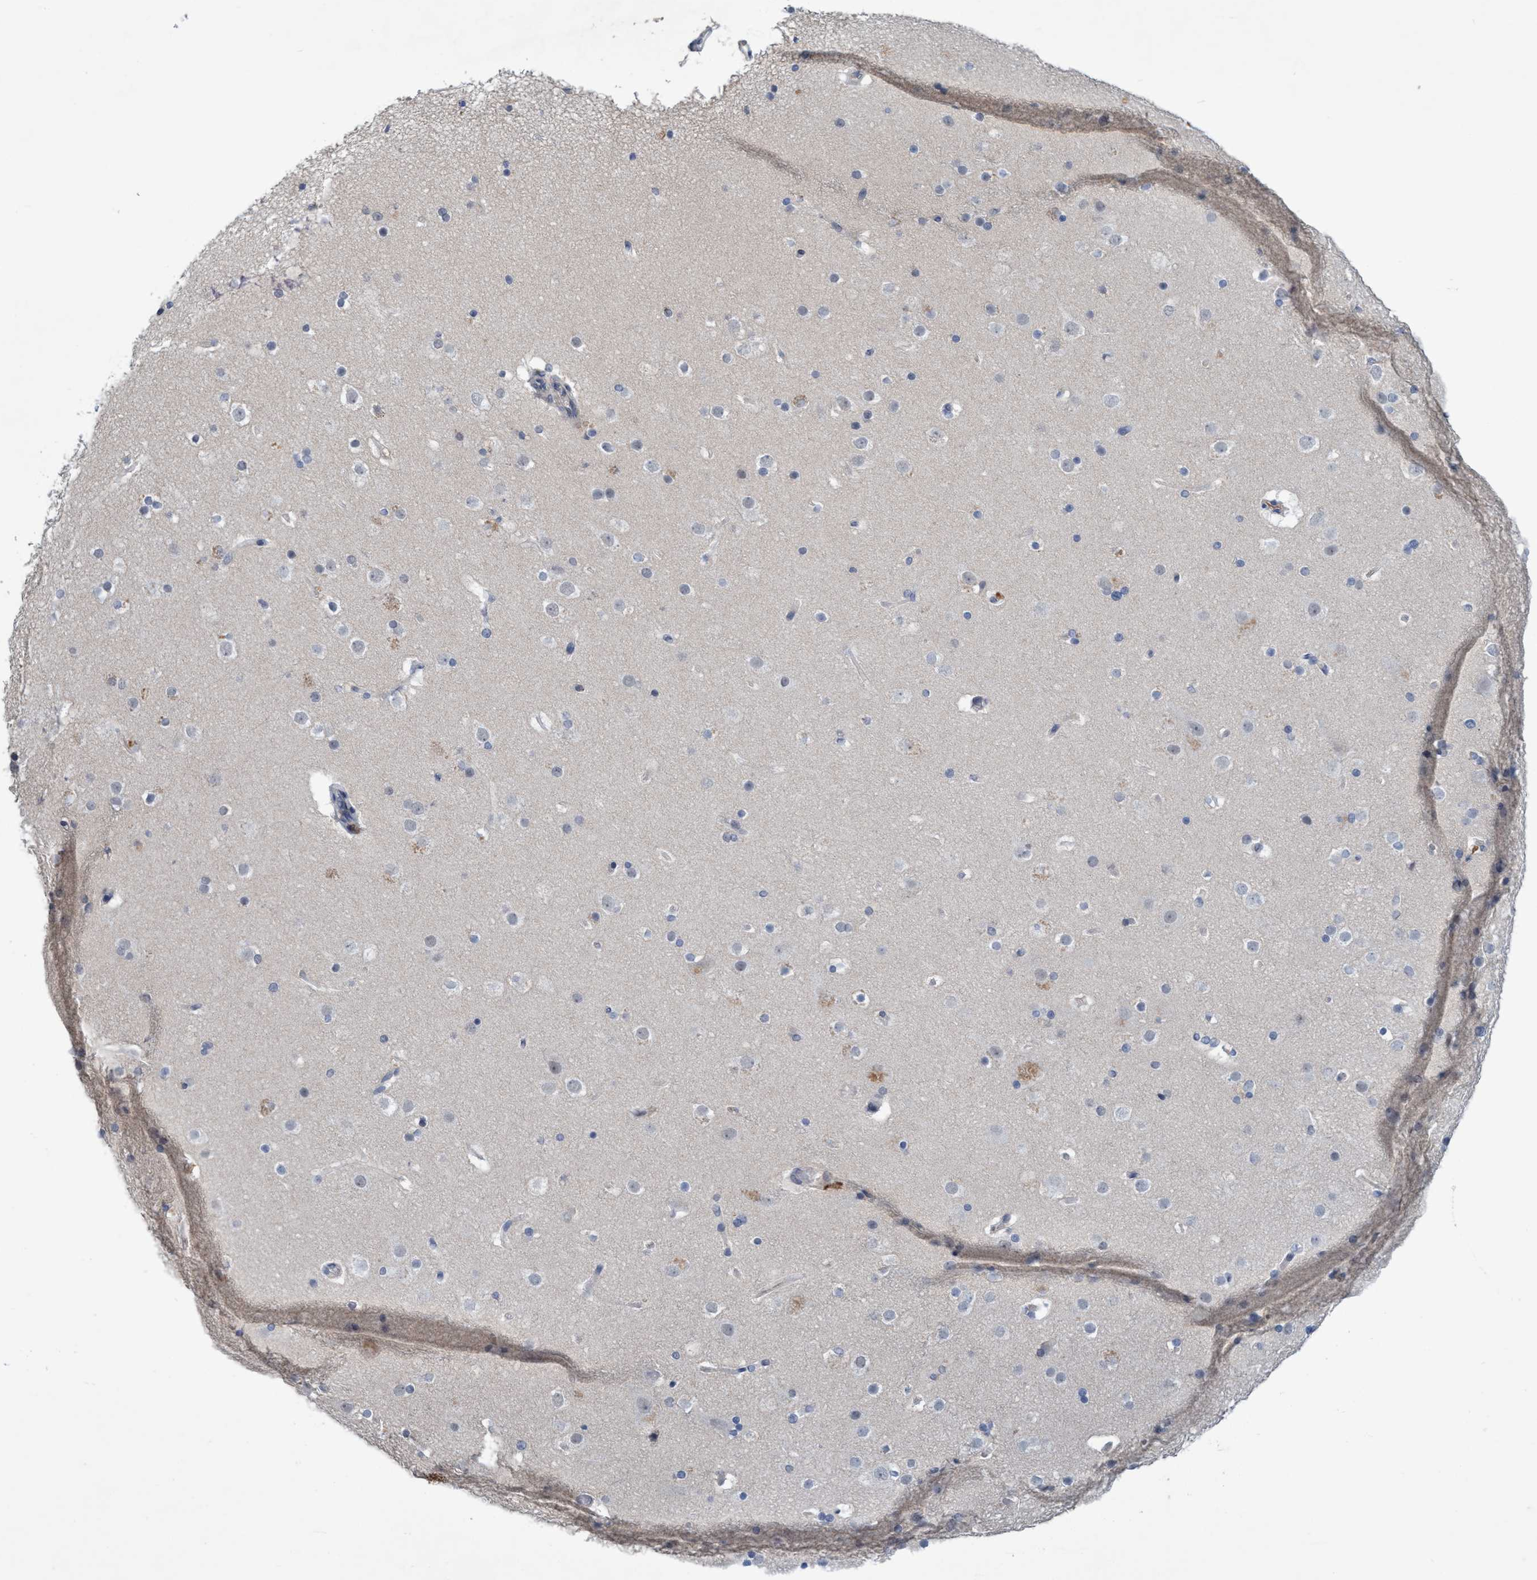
{"staining": {"intensity": "negative", "quantity": "none", "location": "none"}, "tissue": "cerebral cortex", "cell_type": "Endothelial cells", "image_type": "normal", "snomed": [{"axis": "morphology", "description": "Normal tissue, NOS"}, {"axis": "topography", "description": "Cerebral cortex"}], "caption": "There is no significant expression in endothelial cells of cerebral cortex.", "gene": "RNF208", "patient": {"sex": "male", "age": 57}}